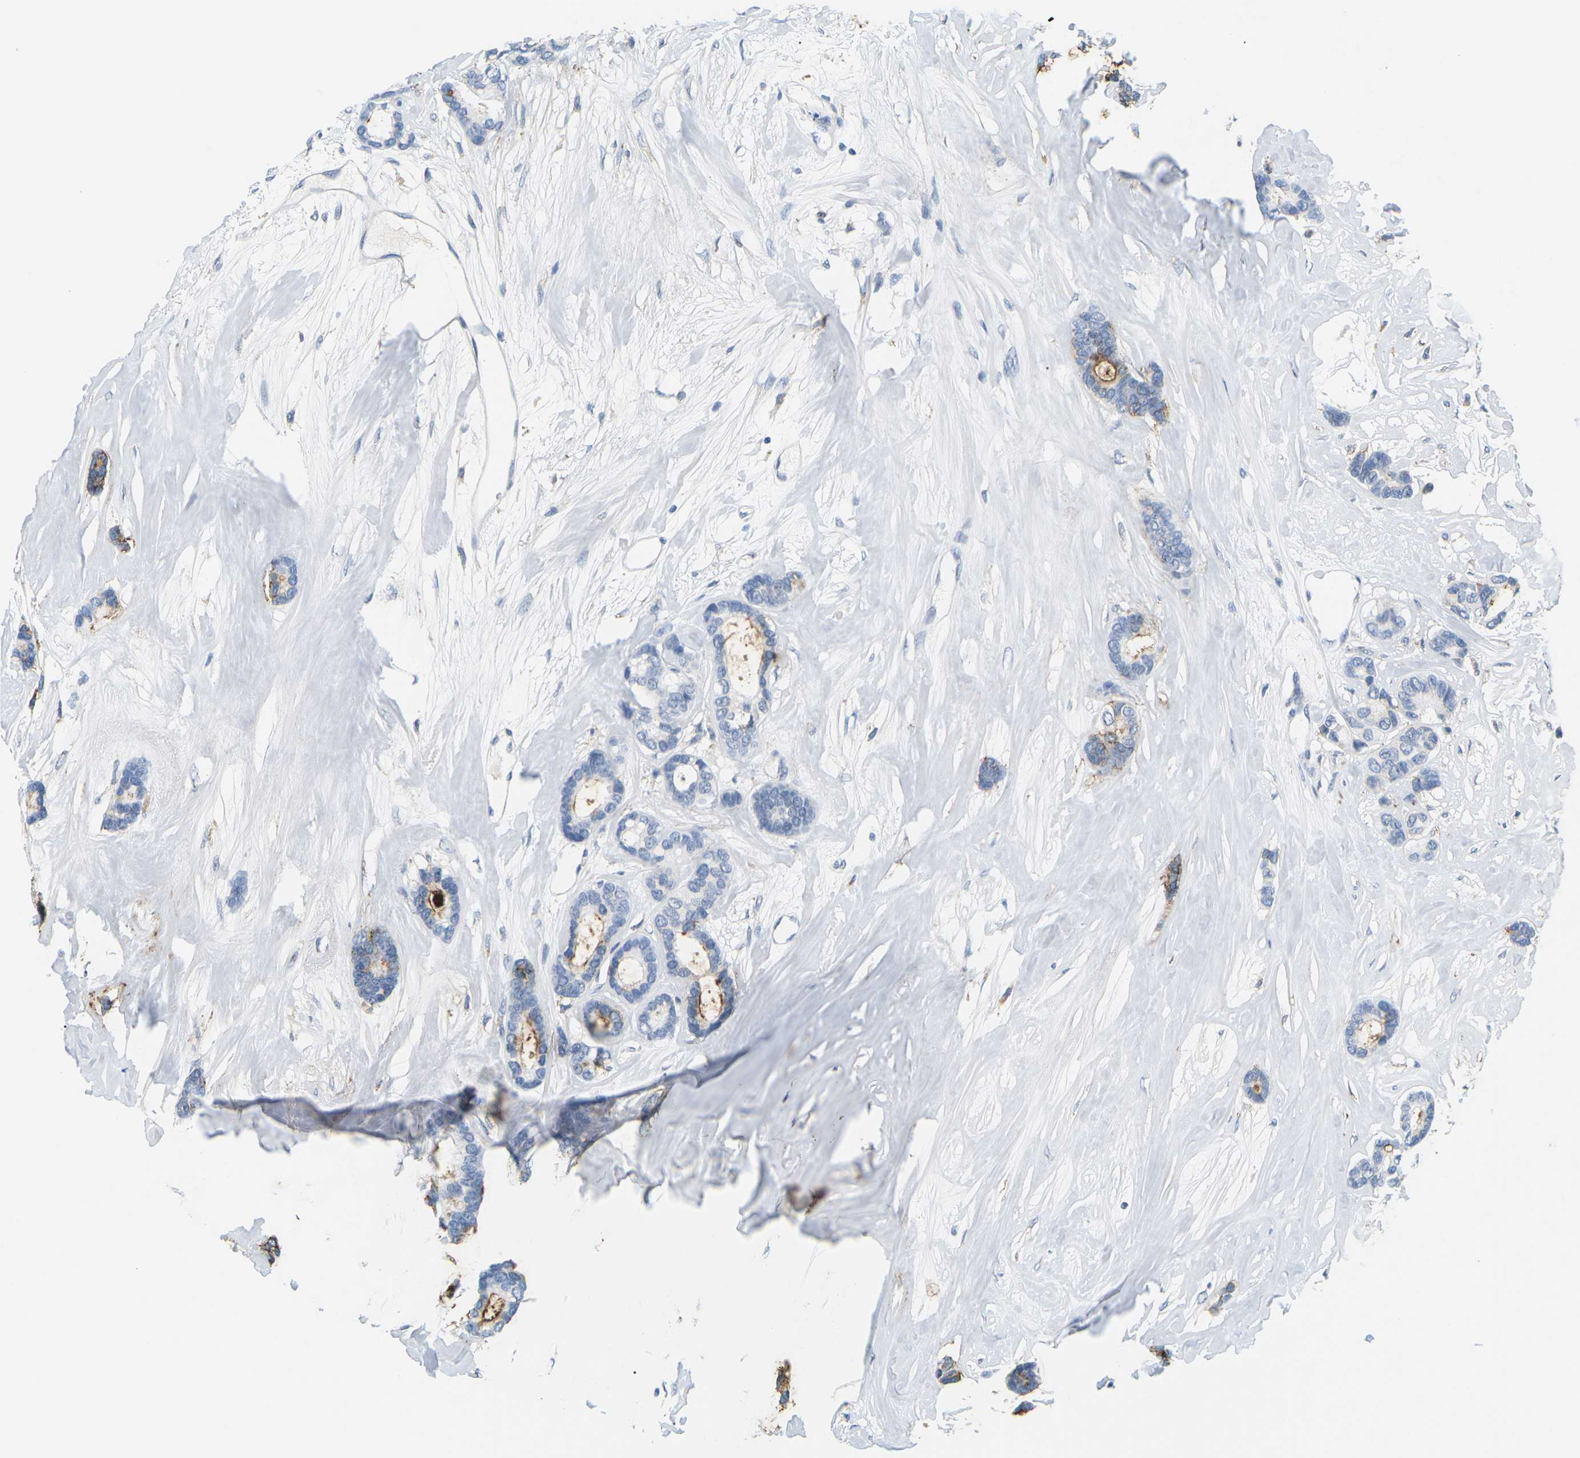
{"staining": {"intensity": "negative", "quantity": "none", "location": "none"}, "tissue": "breast cancer", "cell_type": "Tumor cells", "image_type": "cancer", "snomed": [{"axis": "morphology", "description": "Duct carcinoma"}, {"axis": "topography", "description": "Breast"}], "caption": "A histopathology image of invasive ductal carcinoma (breast) stained for a protein displays no brown staining in tumor cells.", "gene": "ADM", "patient": {"sex": "female", "age": 87}}